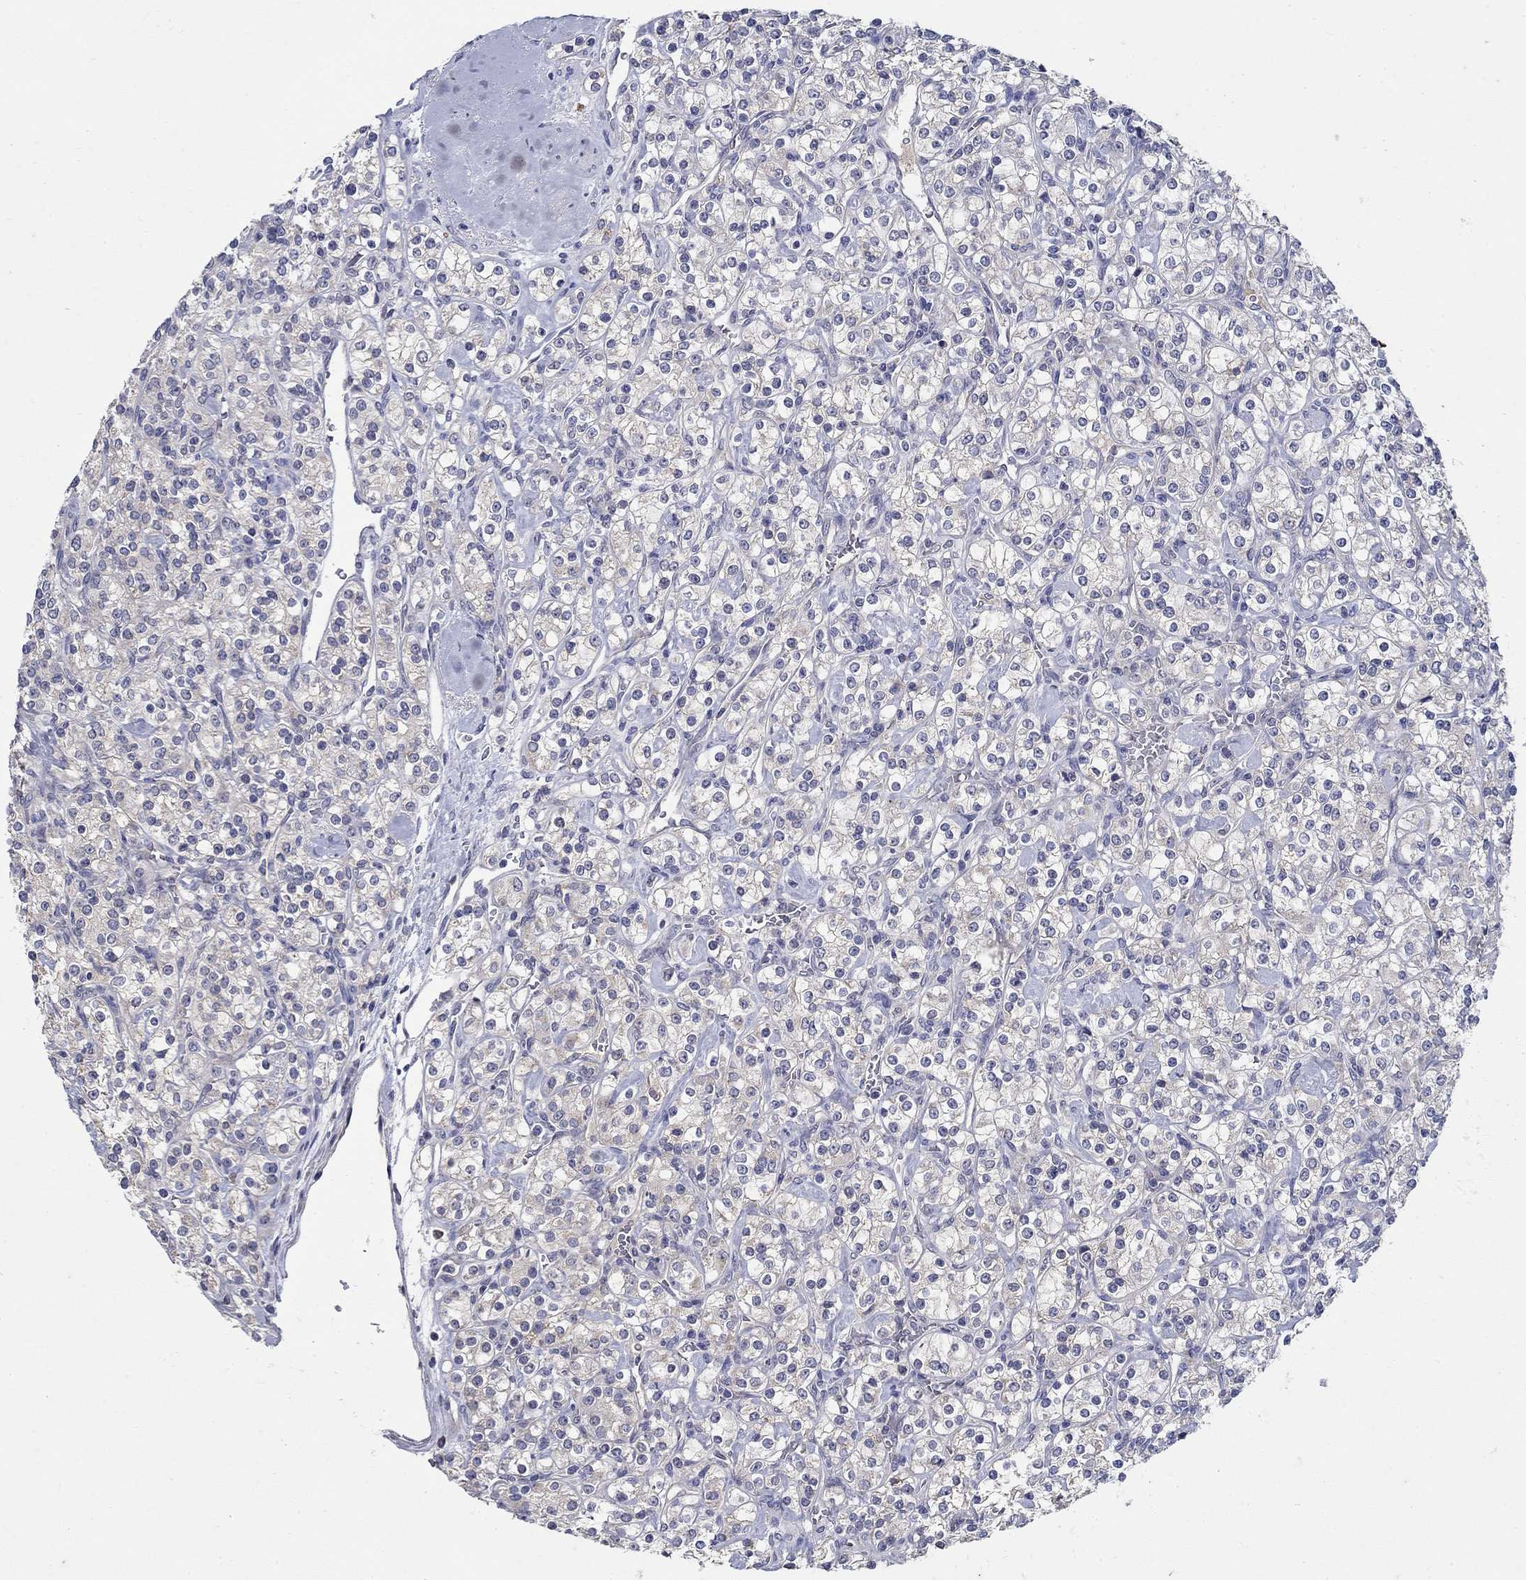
{"staining": {"intensity": "negative", "quantity": "none", "location": "none"}, "tissue": "renal cancer", "cell_type": "Tumor cells", "image_type": "cancer", "snomed": [{"axis": "morphology", "description": "Adenocarcinoma, NOS"}, {"axis": "topography", "description": "Kidney"}], "caption": "DAB immunohistochemical staining of human renal cancer displays no significant positivity in tumor cells.", "gene": "PROZ", "patient": {"sex": "male", "age": 77}}